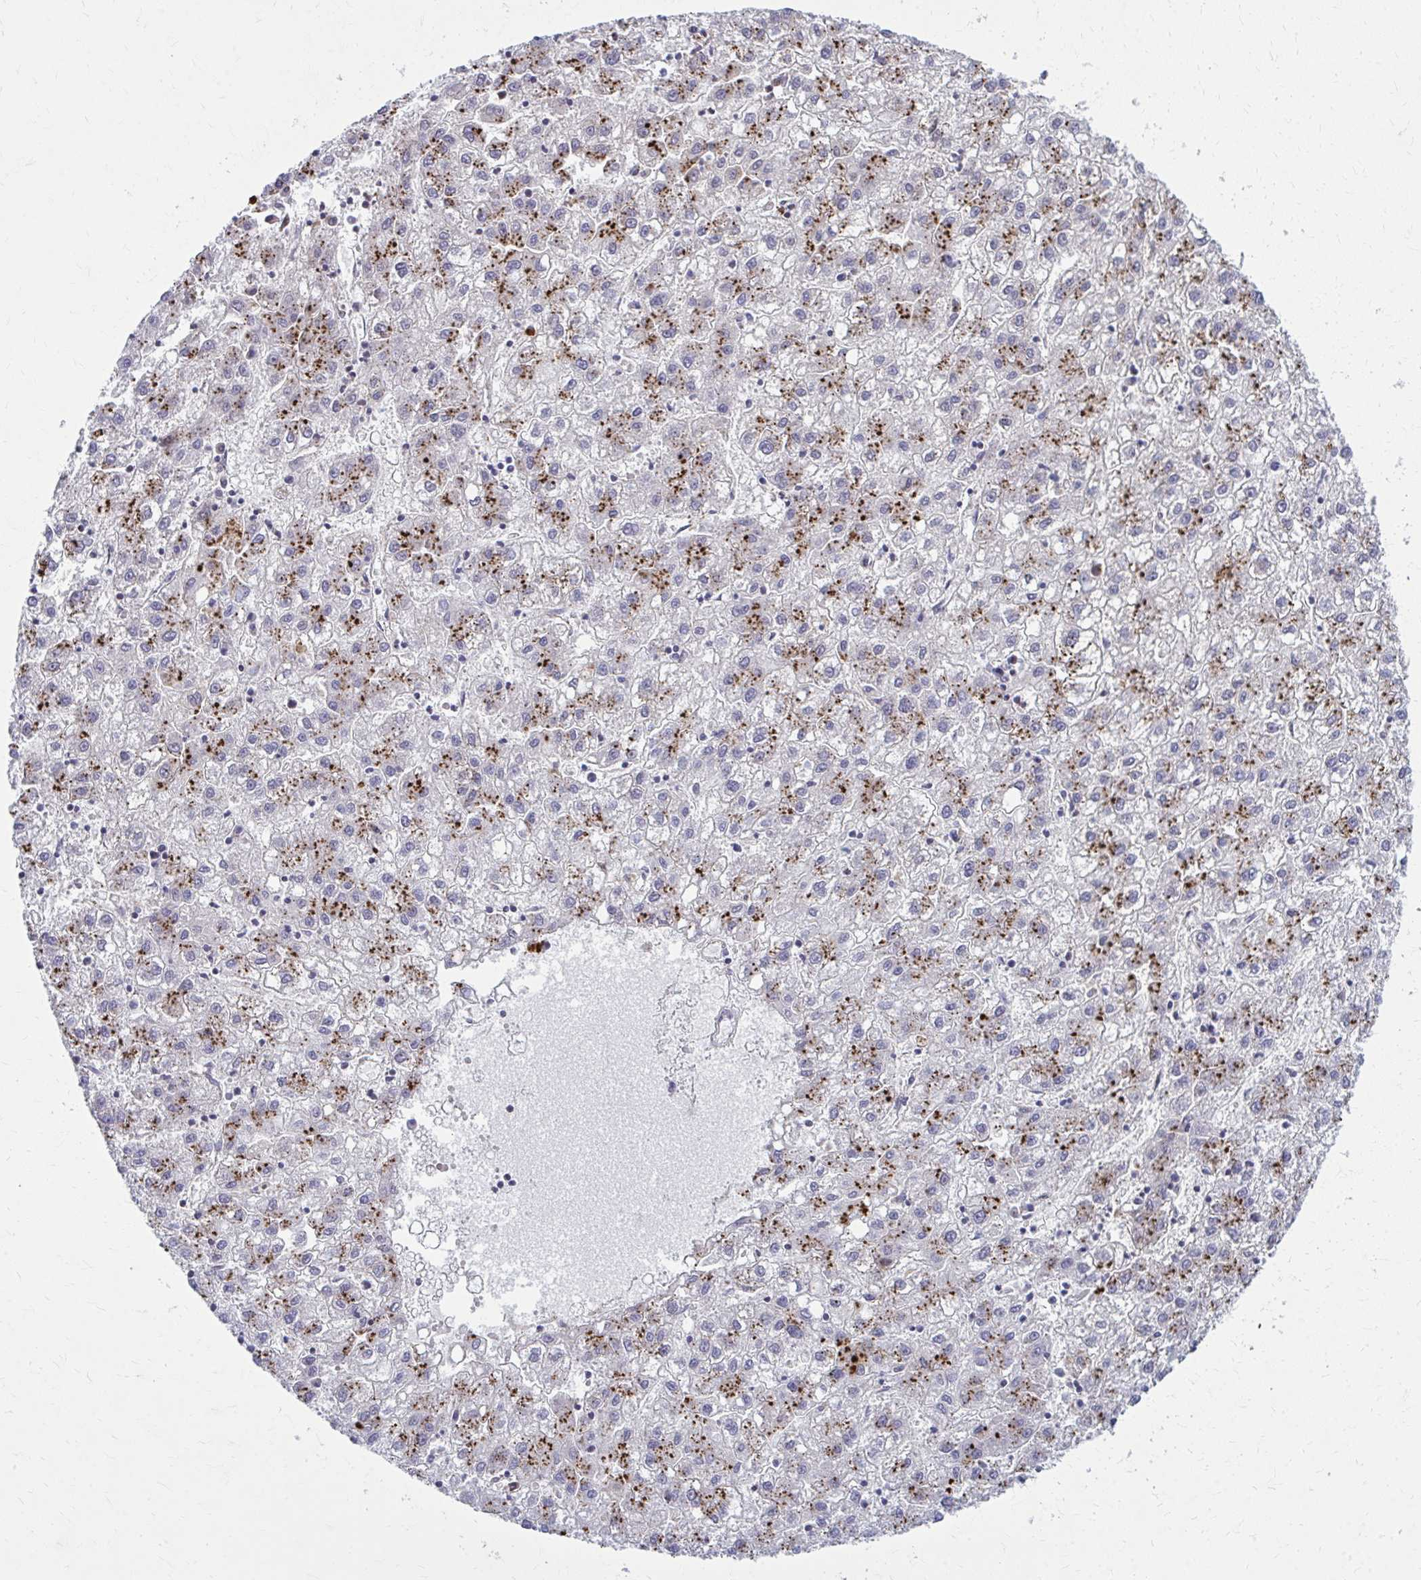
{"staining": {"intensity": "strong", "quantity": ">75%", "location": "cytoplasmic/membranous"}, "tissue": "liver cancer", "cell_type": "Tumor cells", "image_type": "cancer", "snomed": [{"axis": "morphology", "description": "Carcinoma, Hepatocellular, NOS"}, {"axis": "topography", "description": "Liver"}], "caption": "Human liver hepatocellular carcinoma stained with a brown dye exhibits strong cytoplasmic/membranous positive positivity in about >75% of tumor cells.", "gene": "LRRC4B", "patient": {"sex": "male", "age": 72}}